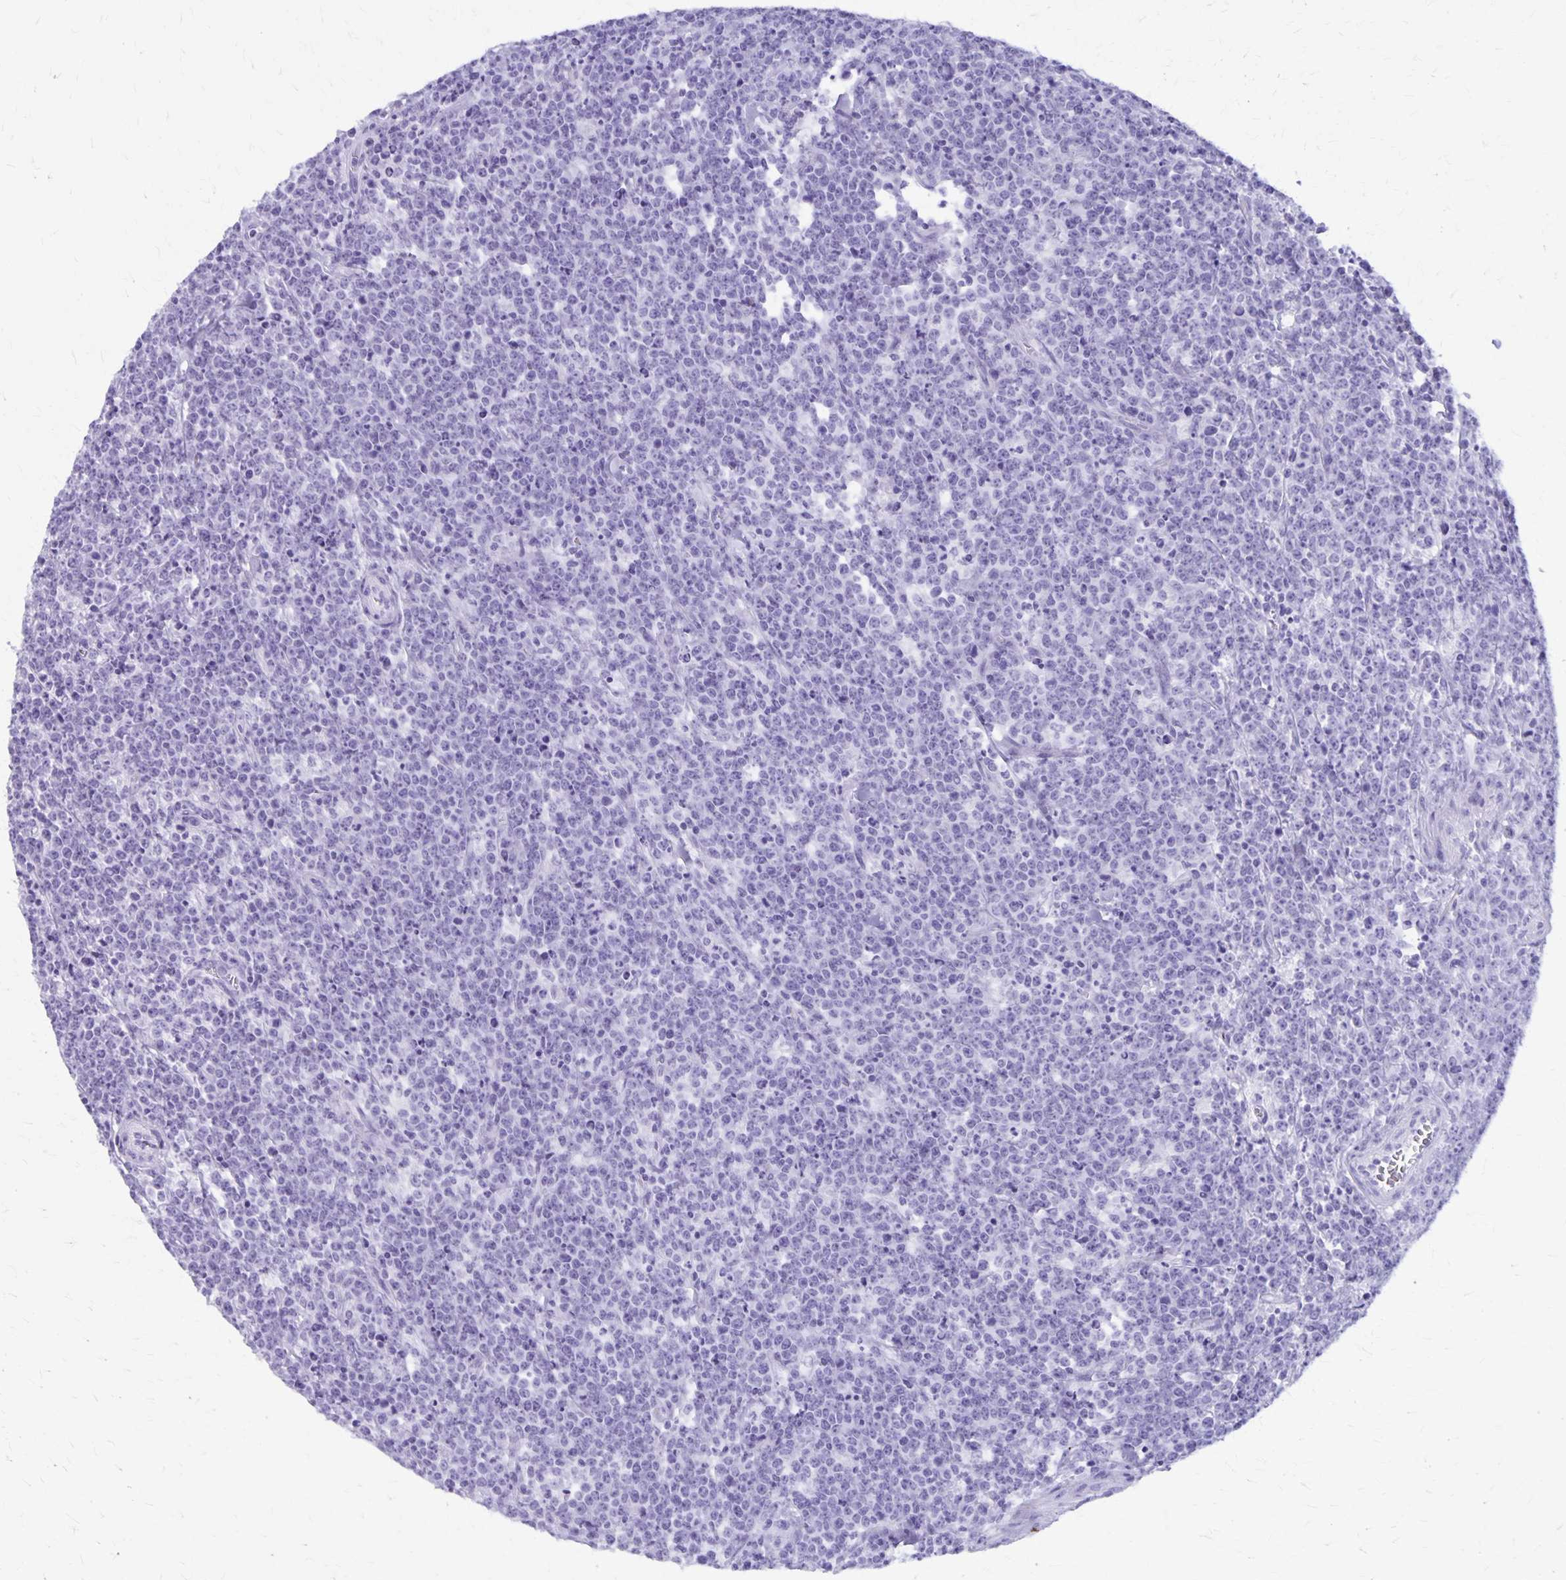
{"staining": {"intensity": "negative", "quantity": "none", "location": "none"}, "tissue": "lymphoma", "cell_type": "Tumor cells", "image_type": "cancer", "snomed": [{"axis": "morphology", "description": "Malignant lymphoma, non-Hodgkin's type, High grade"}, {"axis": "topography", "description": "Small intestine"}], "caption": "Malignant lymphoma, non-Hodgkin's type (high-grade) stained for a protein using immunohistochemistry displays no staining tumor cells.", "gene": "DEFA5", "patient": {"sex": "female", "age": 56}}